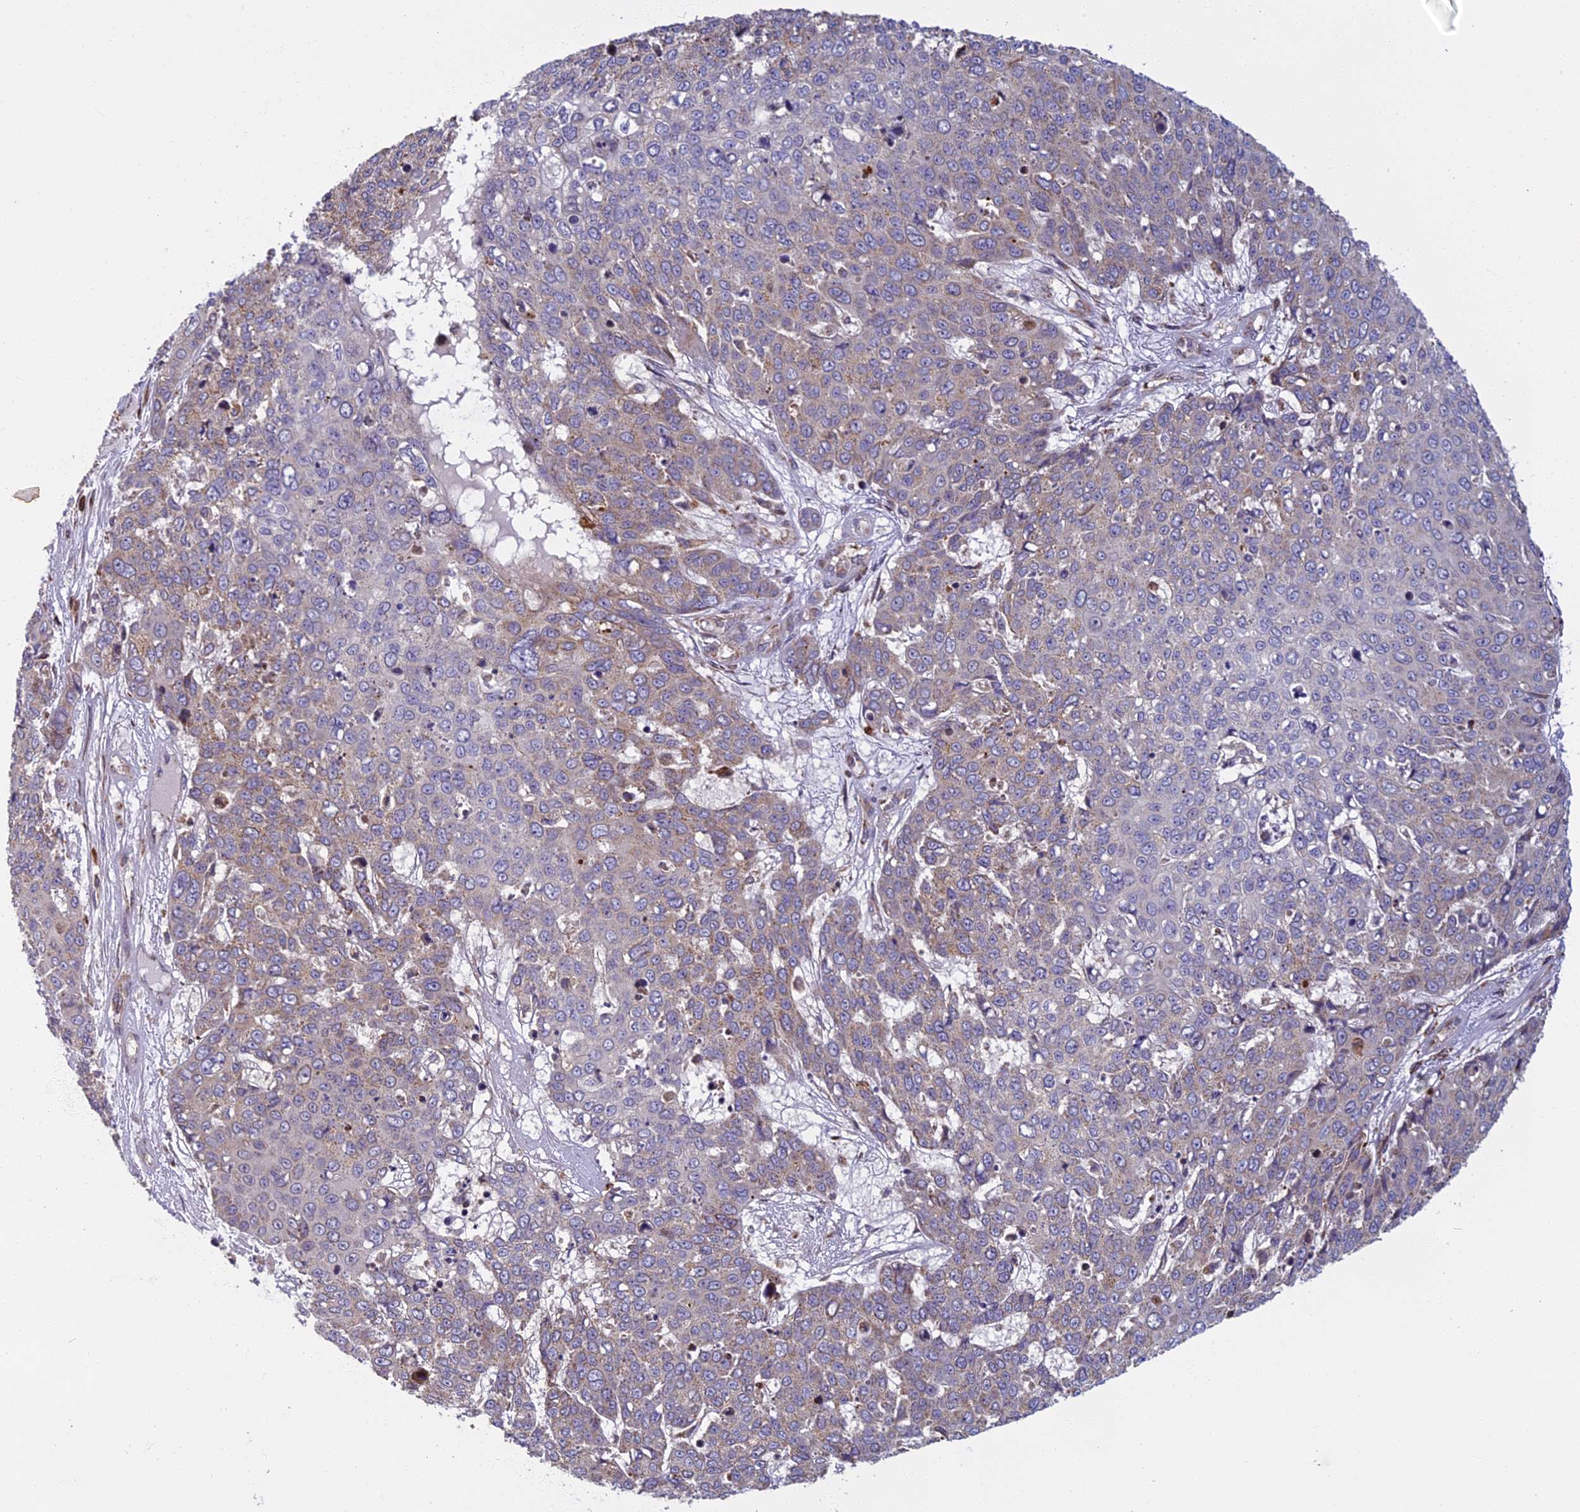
{"staining": {"intensity": "negative", "quantity": "none", "location": "none"}, "tissue": "skin cancer", "cell_type": "Tumor cells", "image_type": "cancer", "snomed": [{"axis": "morphology", "description": "Squamous cell carcinoma, NOS"}, {"axis": "topography", "description": "Skin"}], "caption": "Immunohistochemical staining of squamous cell carcinoma (skin) shows no significant staining in tumor cells. The staining was performed using DAB (3,3'-diaminobenzidine) to visualize the protein expression in brown, while the nuclei were stained in blue with hematoxylin (Magnification: 20x).", "gene": "EDAR", "patient": {"sex": "male", "age": 71}}